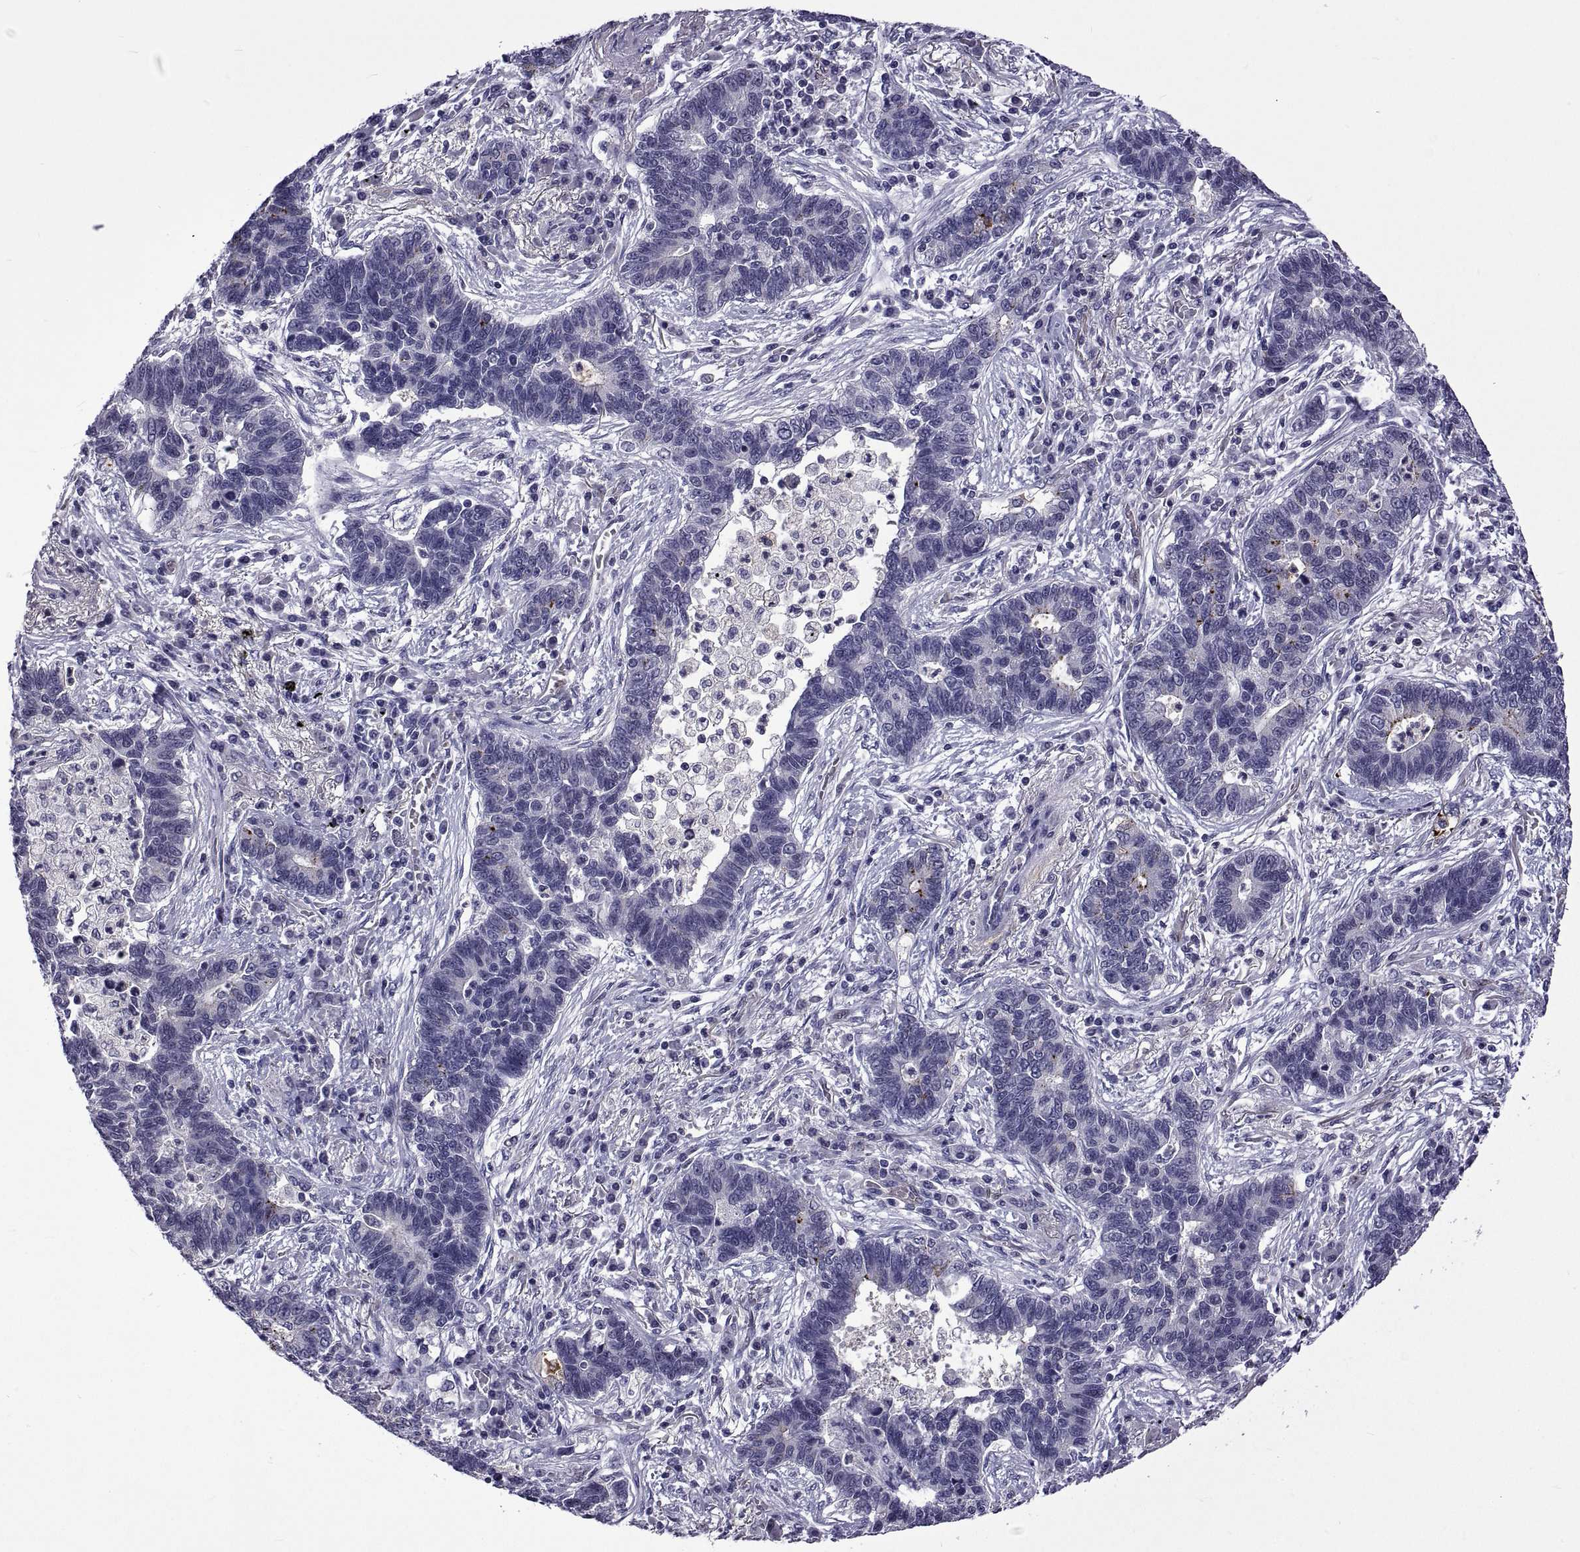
{"staining": {"intensity": "negative", "quantity": "none", "location": "none"}, "tissue": "lung cancer", "cell_type": "Tumor cells", "image_type": "cancer", "snomed": [{"axis": "morphology", "description": "Adenocarcinoma, NOS"}, {"axis": "topography", "description": "Lung"}], "caption": "Tumor cells show no significant protein expression in lung adenocarcinoma.", "gene": "LCN9", "patient": {"sex": "female", "age": 57}}